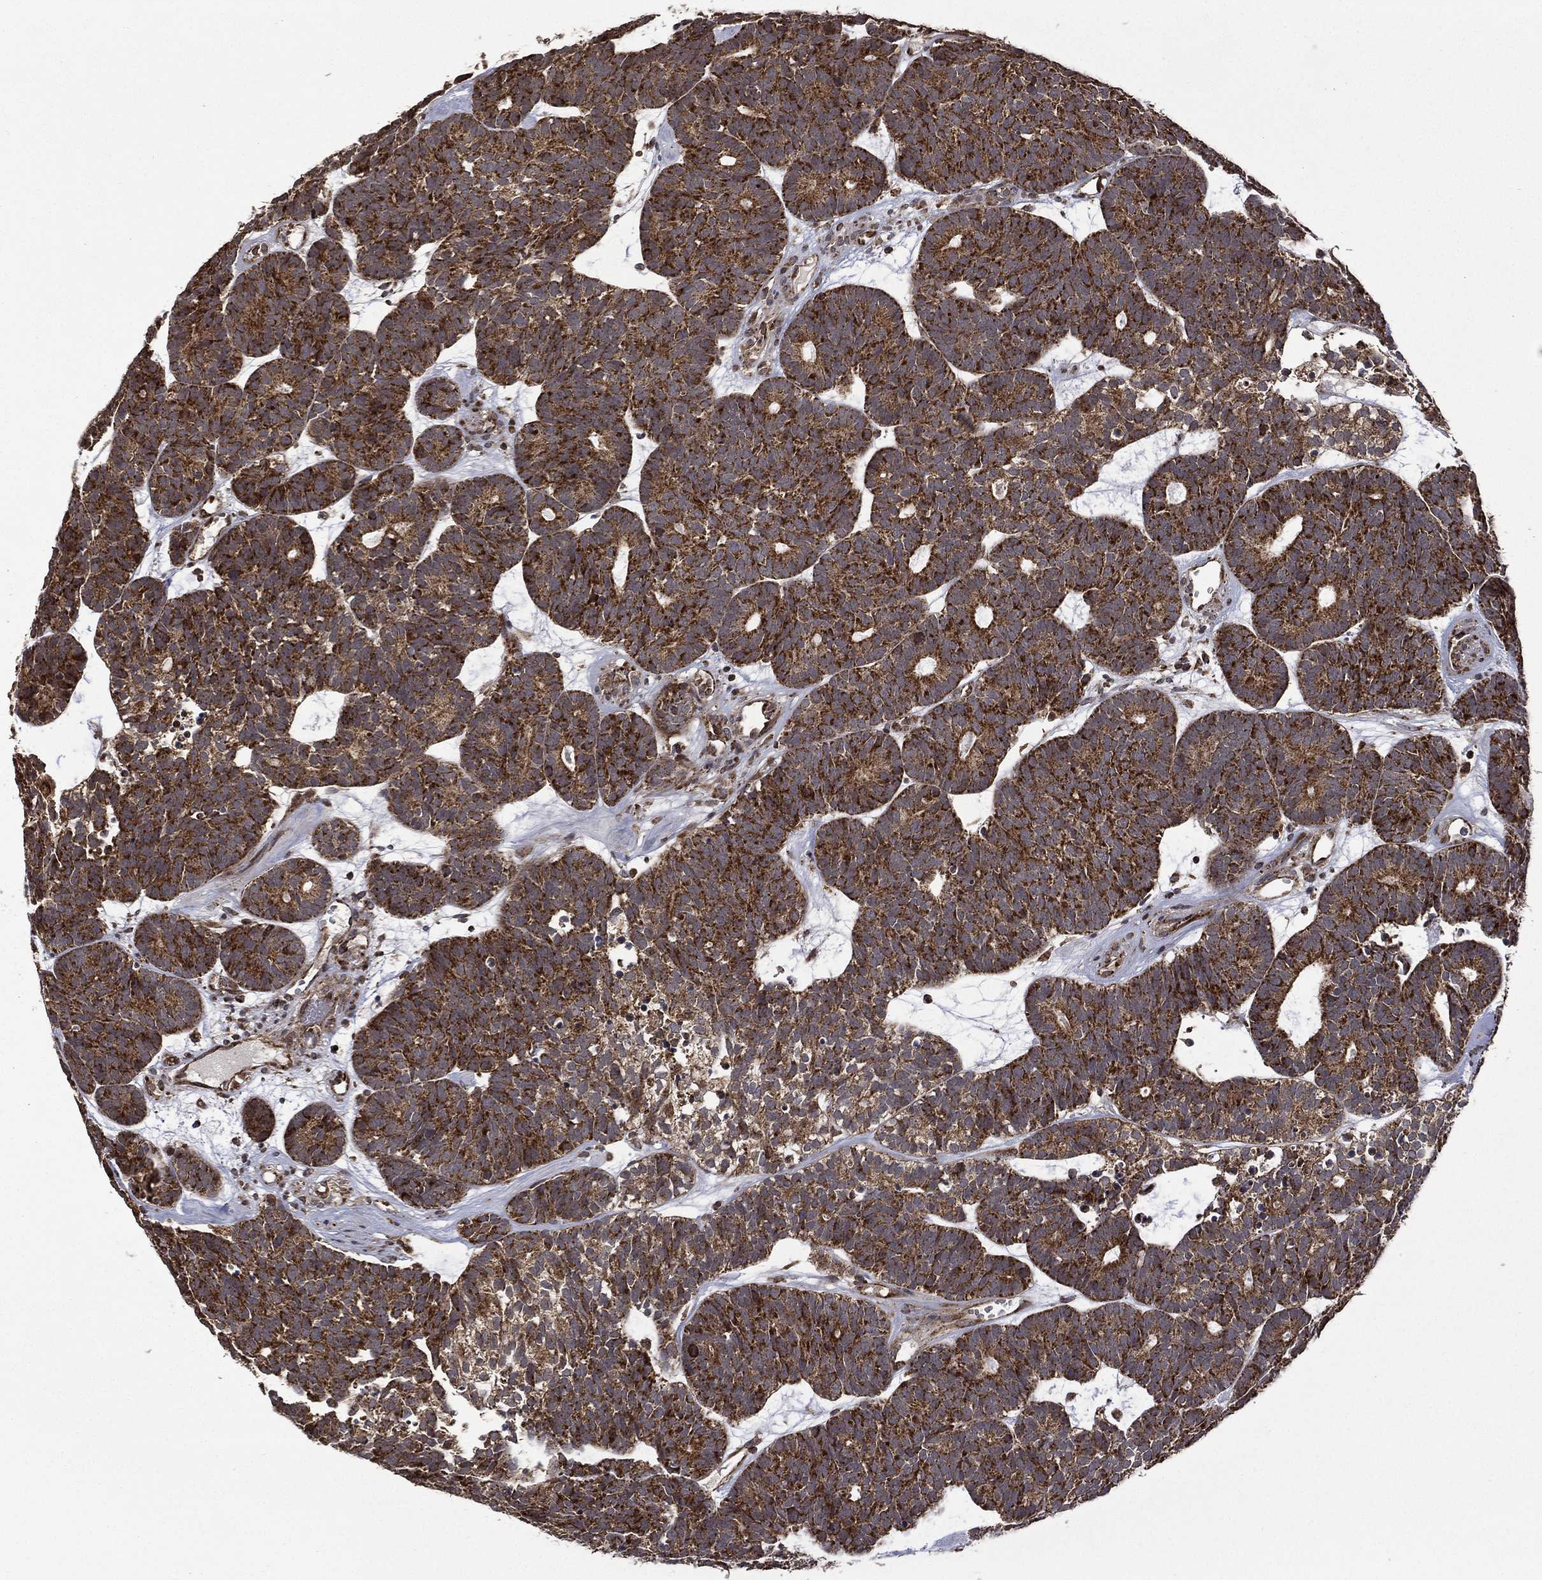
{"staining": {"intensity": "strong", "quantity": ">75%", "location": "cytoplasmic/membranous"}, "tissue": "head and neck cancer", "cell_type": "Tumor cells", "image_type": "cancer", "snomed": [{"axis": "morphology", "description": "Adenocarcinoma, NOS"}, {"axis": "topography", "description": "Head-Neck"}], "caption": "Human head and neck cancer (adenocarcinoma) stained with a protein marker demonstrates strong staining in tumor cells.", "gene": "GIMAP6", "patient": {"sex": "female", "age": 81}}